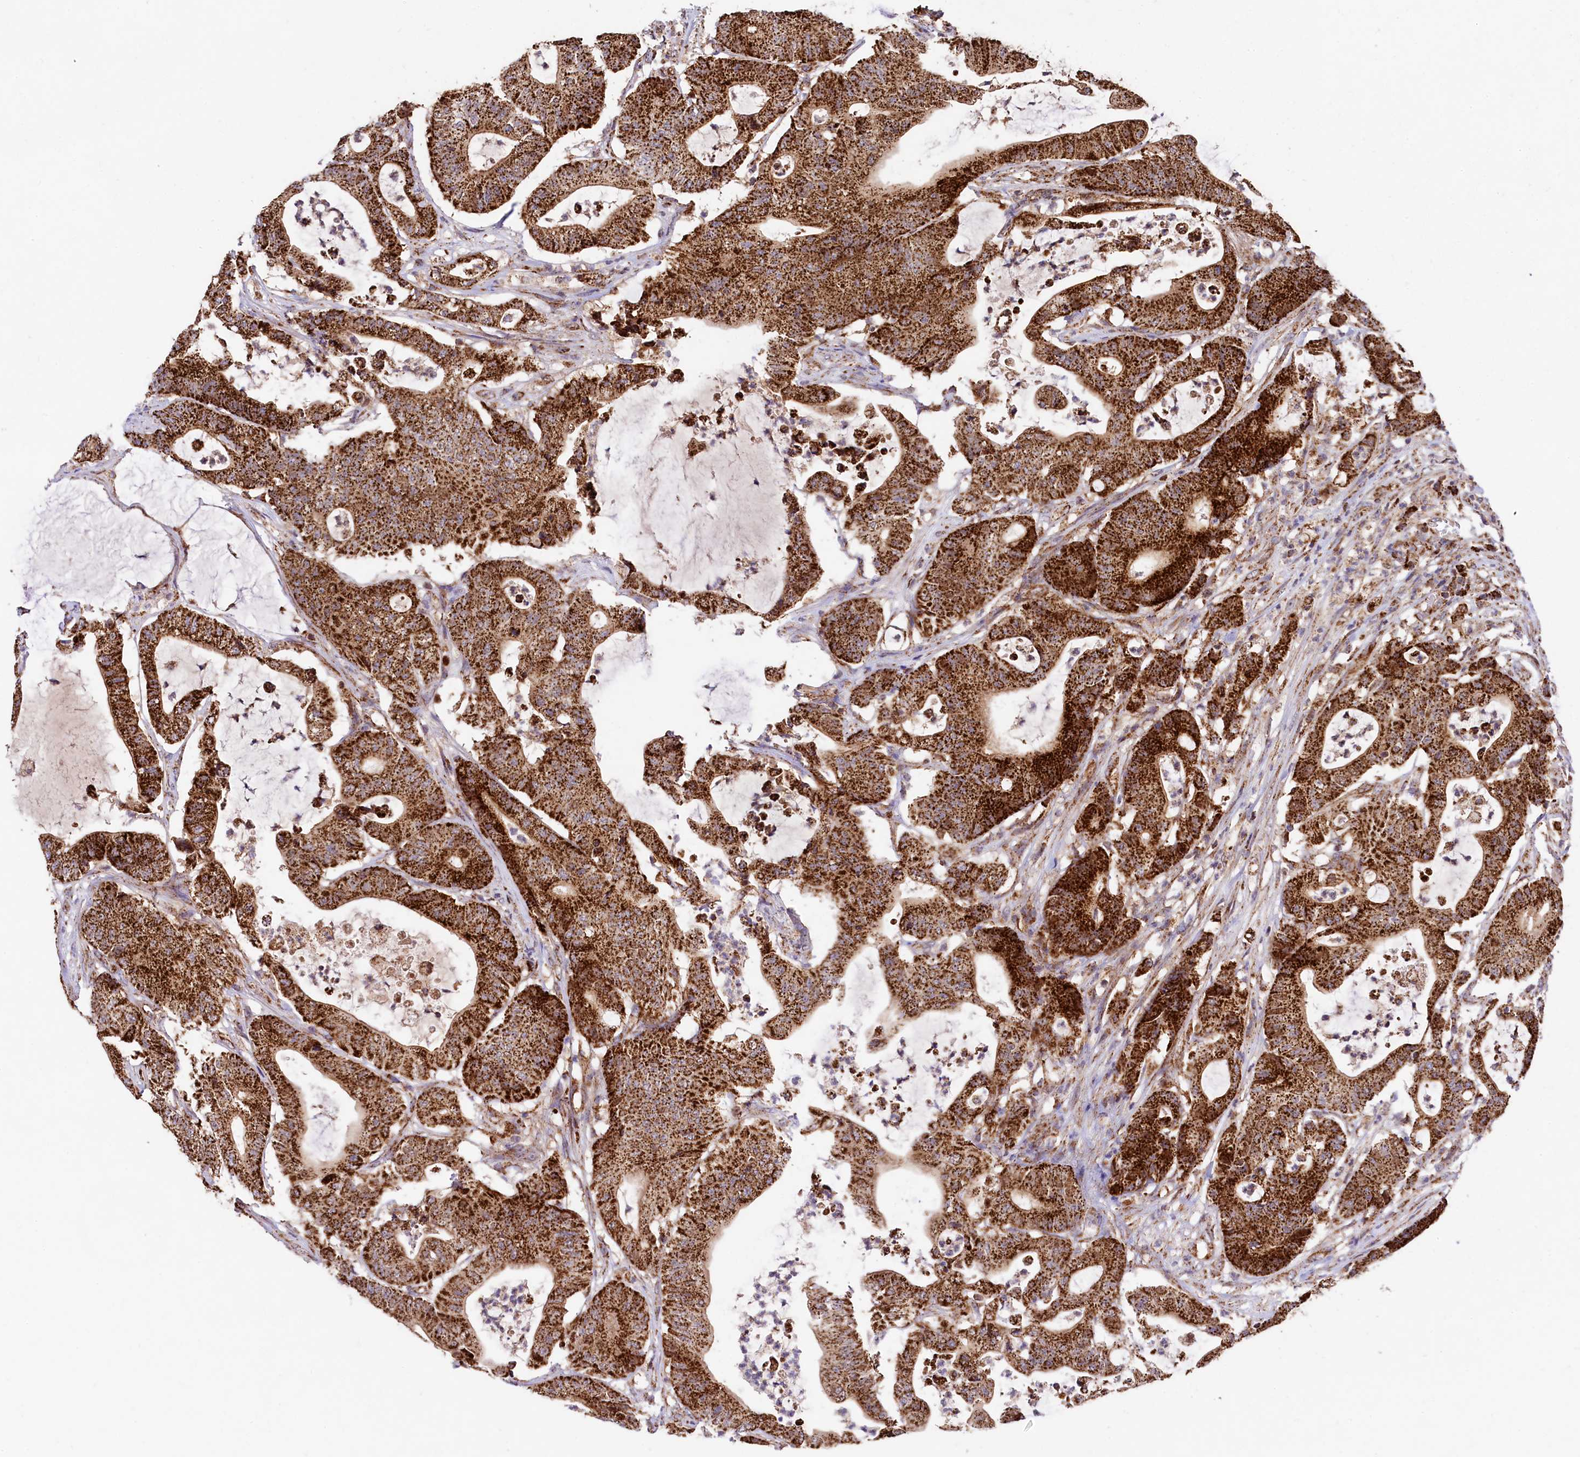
{"staining": {"intensity": "strong", "quantity": ">75%", "location": "cytoplasmic/membranous"}, "tissue": "colorectal cancer", "cell_type": "Tumor cells", "image_type": "cancer", "snomed": [{"axis": "morphology", "description": "Adenocarcinoma, NOS"}, {"axis": "topography", "description": "Colon"}], "caption": "A micrograph of human colorectal cancer (adenocarcinoma) stained for a protein displays strong cytoplasmic/membranous brown staining in tumor cells. Using DAB (3,3'-diaminobenzidine) (brown) and hematoxylin (blue) stains, captured at high magnification using brightfield microscopy.", "gene": "CLYBL", "patient": {"sex": "female", "age": 84}}